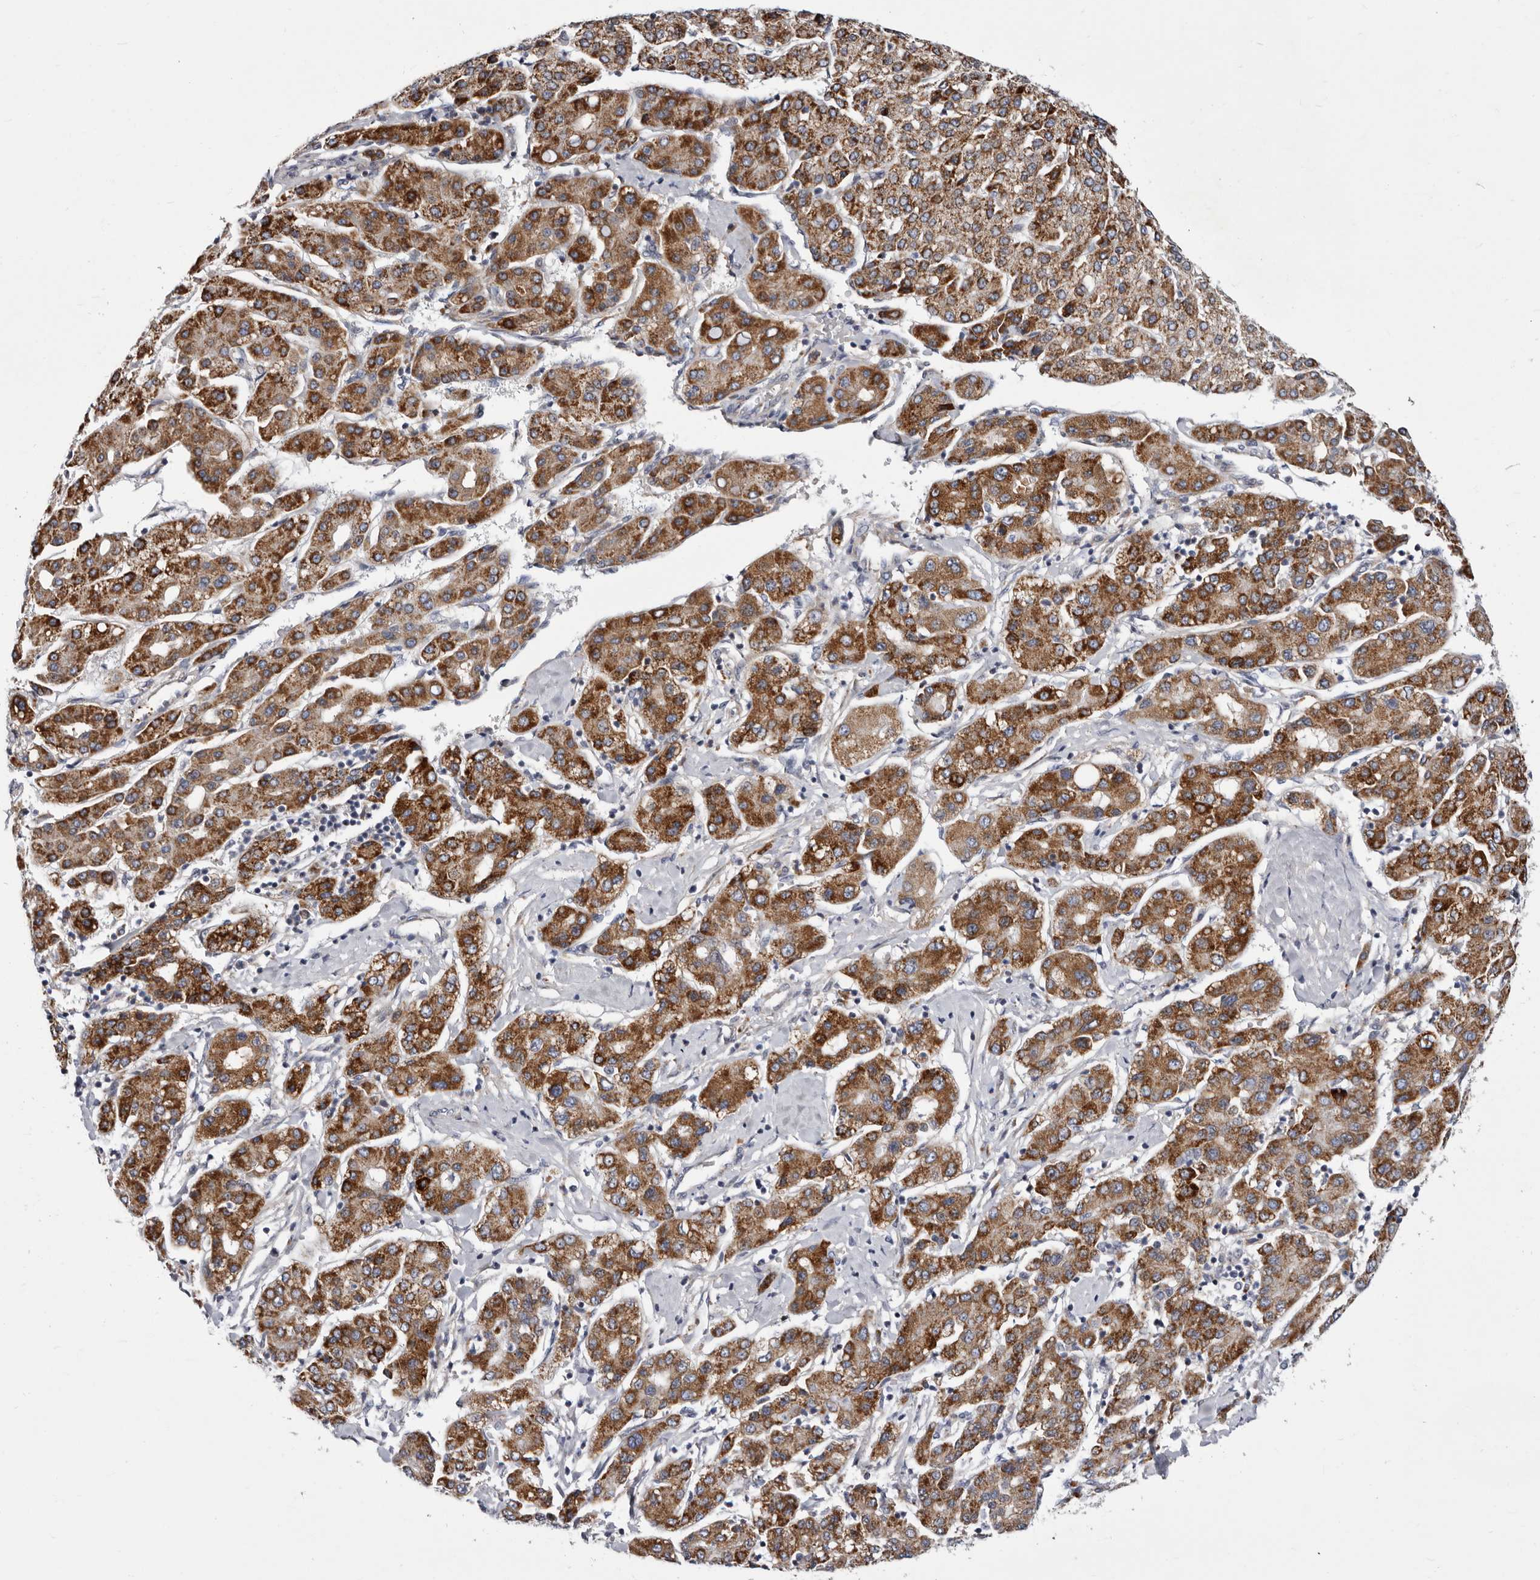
{"staining": {"intensity": "strong", "quantity": ">75%", "location": "cytoplasmic/membranous"}, "tissue": "liver cancer", "cell_type": "Tumor cells", "image_type": "cancer", "snomed": [{"axis": "morphology", "description": "Carcinoma, Hepatocellular, NOS"}, {"axis": "topography", "description": "Liver"}], "caption": "IHC histopathology image of neoplastic tissue: human liver hepatocellular carcinoma stained using immunohistochemistry reveals high levels of strong protein expression localized specifically in the cytoplasmic/membranous of tumor cells, appearing as a cytoplasmic/membranous brown color.", "gene": "NUBPL", "patient": {"sex": "male", "age": 65}}